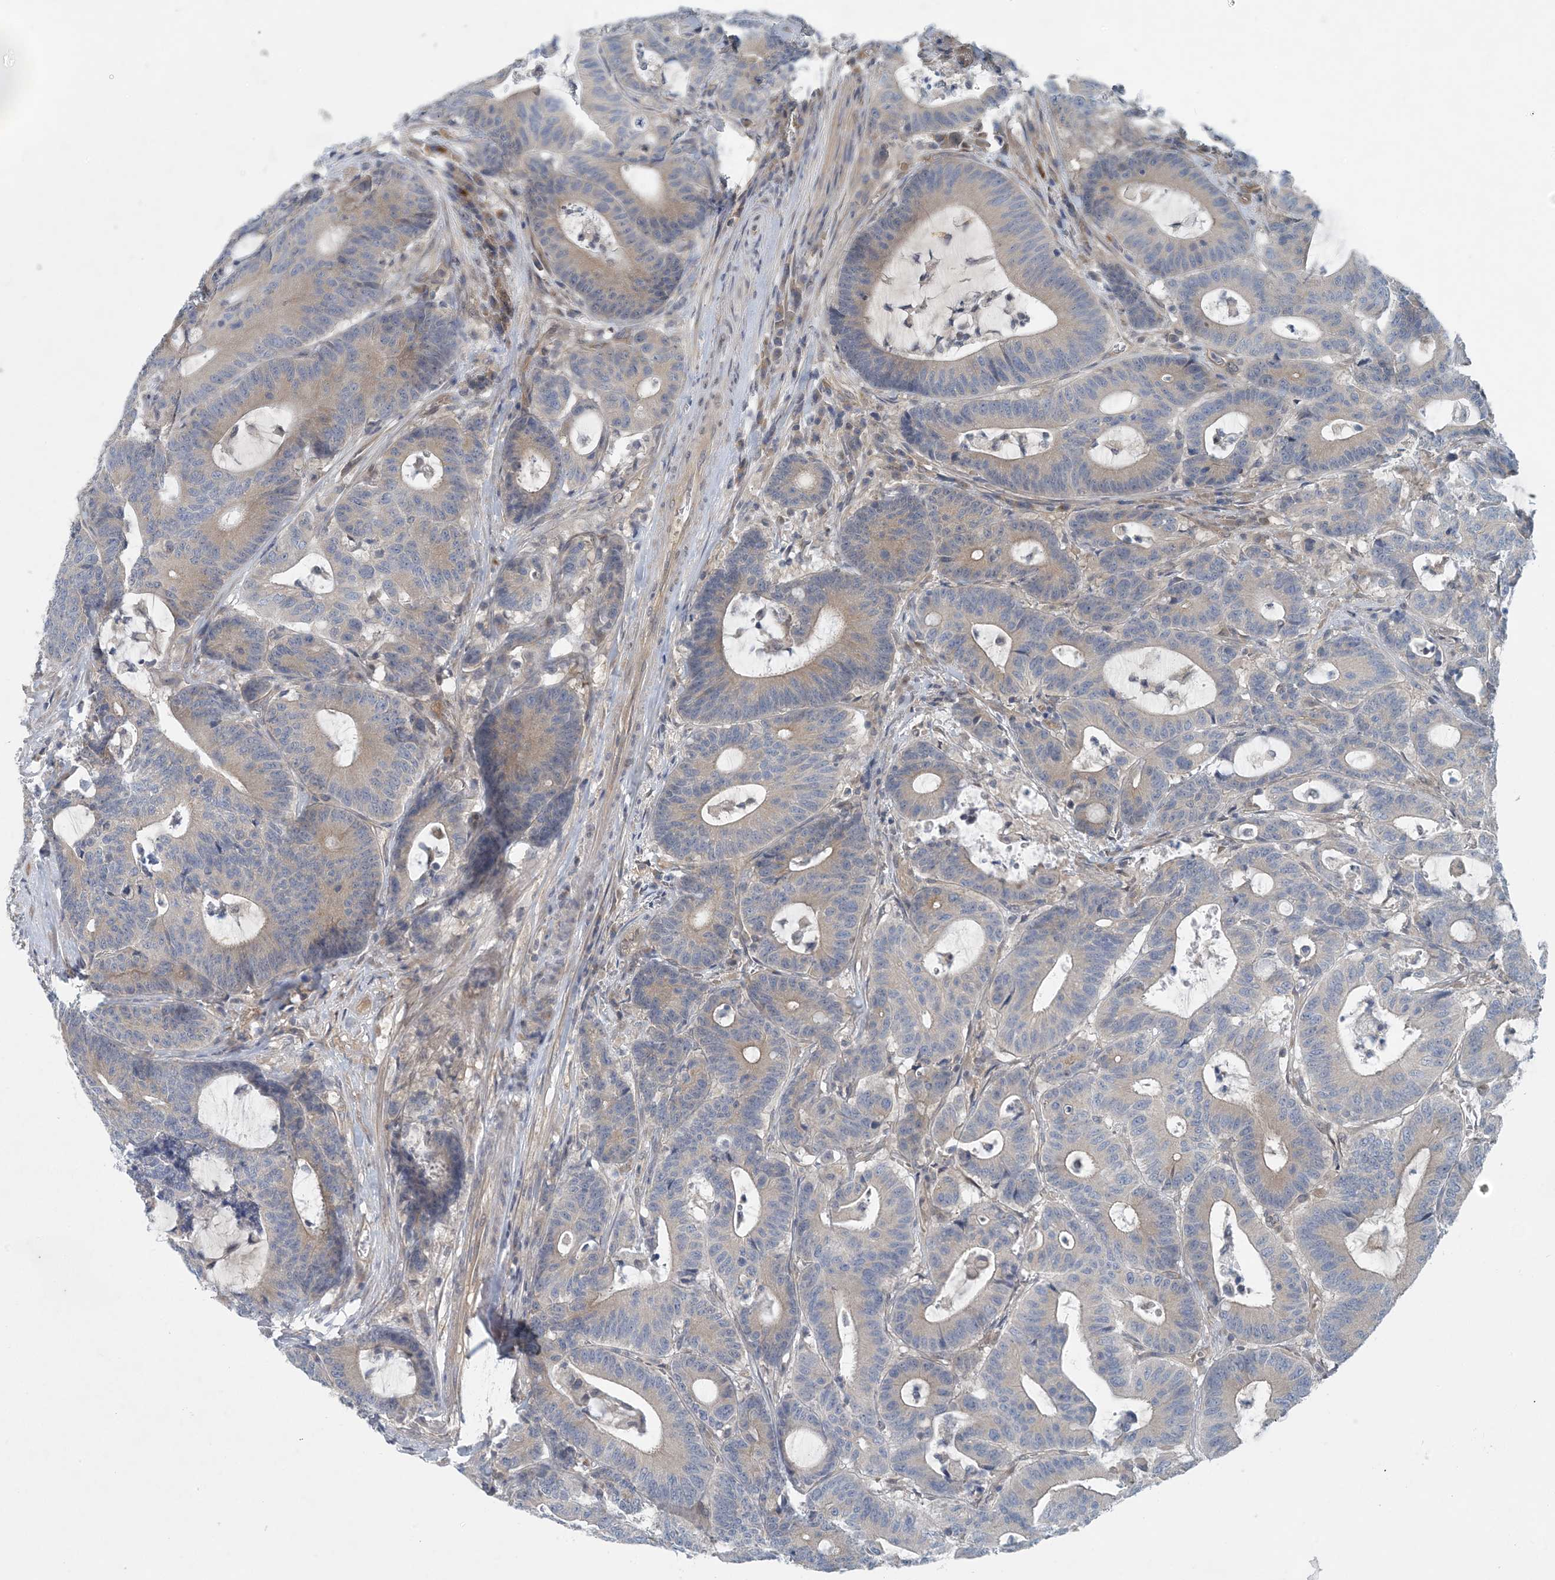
{"staining": {"intensity": "weak", "quantity": "<25%", "location": "cytoplasmic/membranous"}, "tissue": "colorectal cancer", "cell_type": "Tumor cells", "image_type": "cancer", "snomed": [{"axis": "morphology", "description": "Adenocarcinoma, NOS"}, {"axis": "topography", "description": "Colon"}], "caption": "High magnification brightfield microscopy of colorectal cancer stained with DAB (3,3'-diaminobenzidine) (brown) and counterstained with hematoxylin (blue): tumor cells show no significant positivity.", "gene": "HIKESHI", "patient": {"sex": "female", "age": 84}}